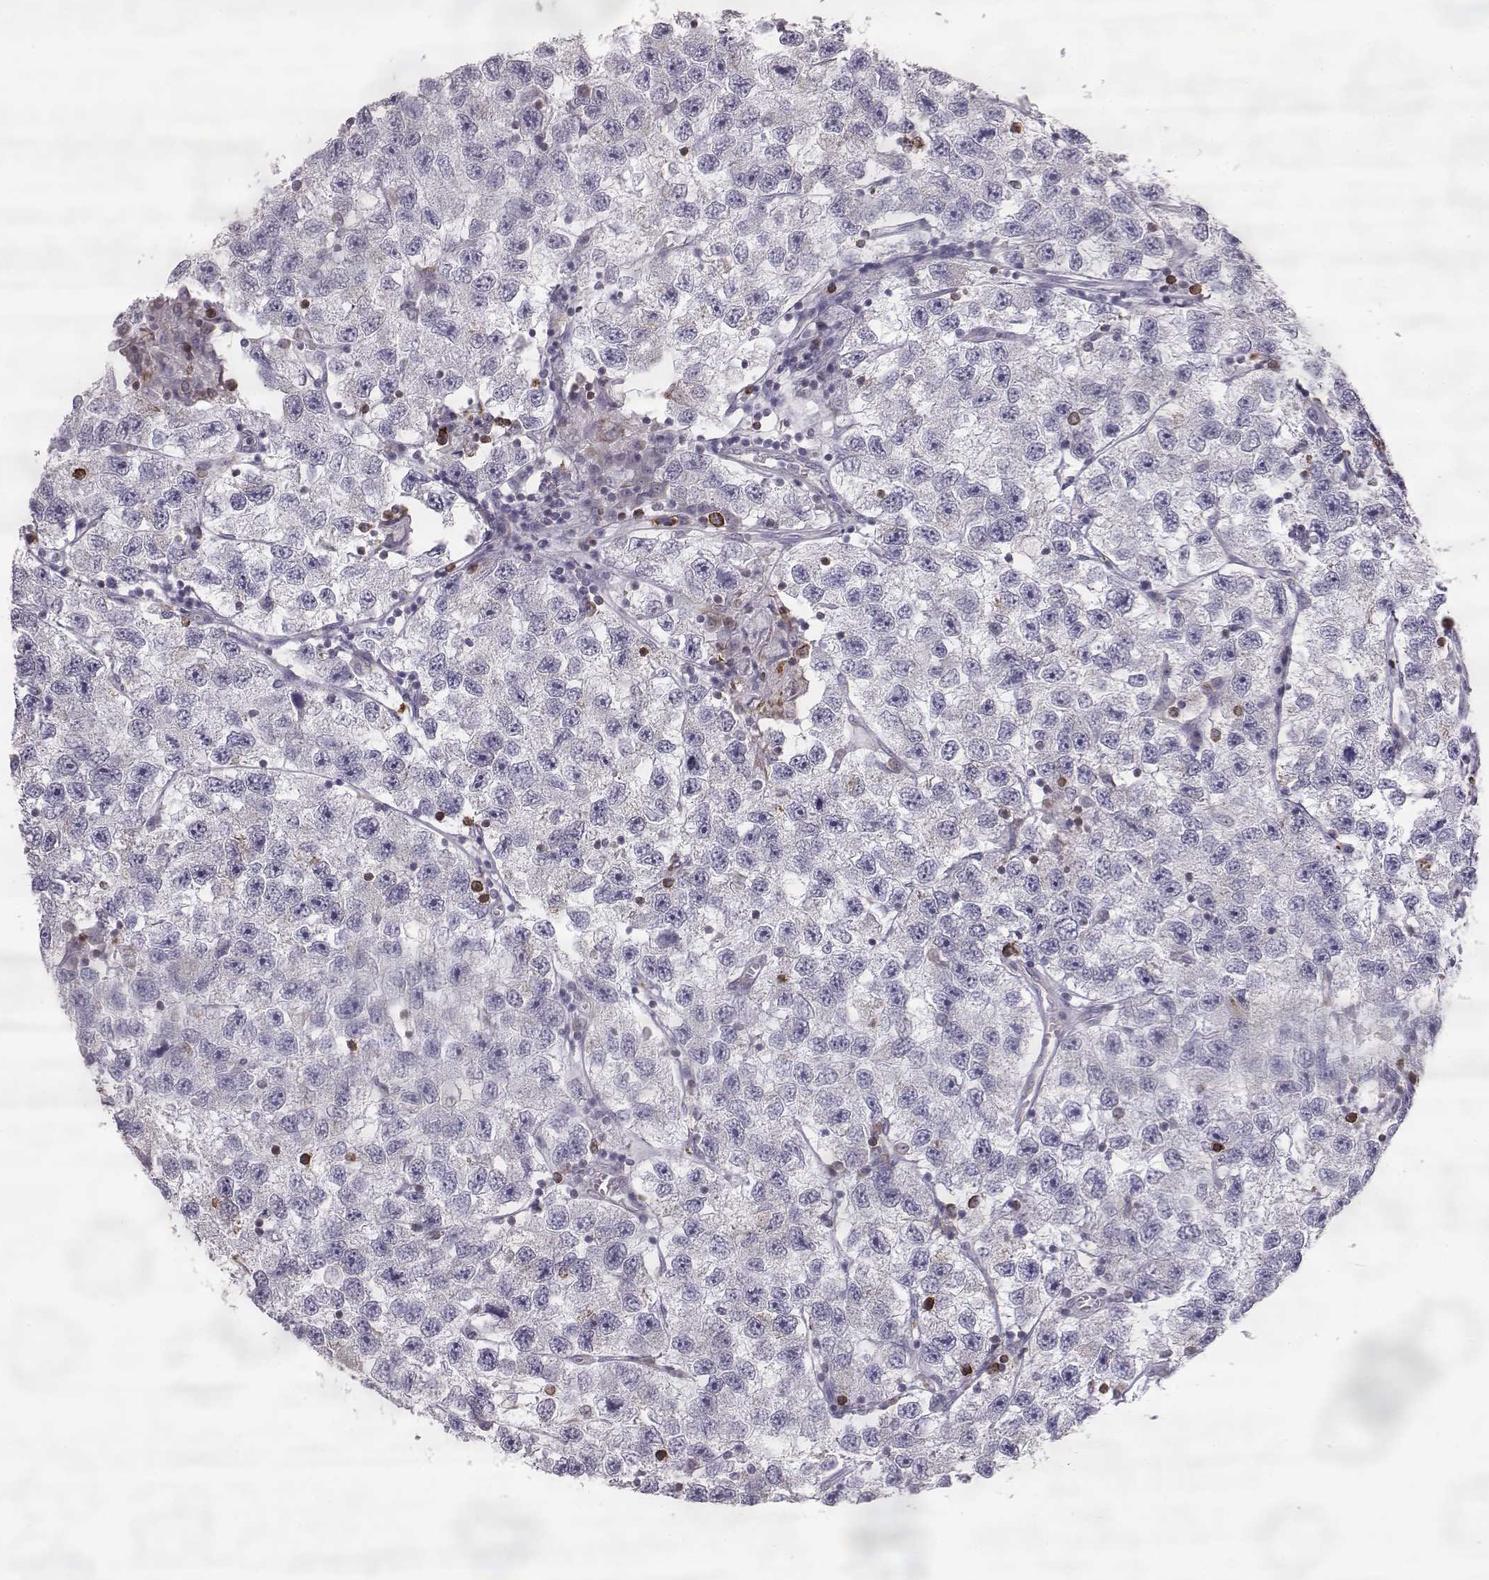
{"staining": {"intensity": "negative", "quantity": "none", "location": "none"}, "tissue": "testis cancer", "cell_type": "Tumor cells", "image_type": "cancer", "snomed": [{"axis": "morphology", "description": "Seminoma, NOS"}, {"axis": "topography", "description": "Testis"}], "caption": "A micrograph of human testis cancer (seminoma) is negative for staining in tumor cells.", "gene": "ELOVL5", "patient": {"sex": "male", "age": 26}}